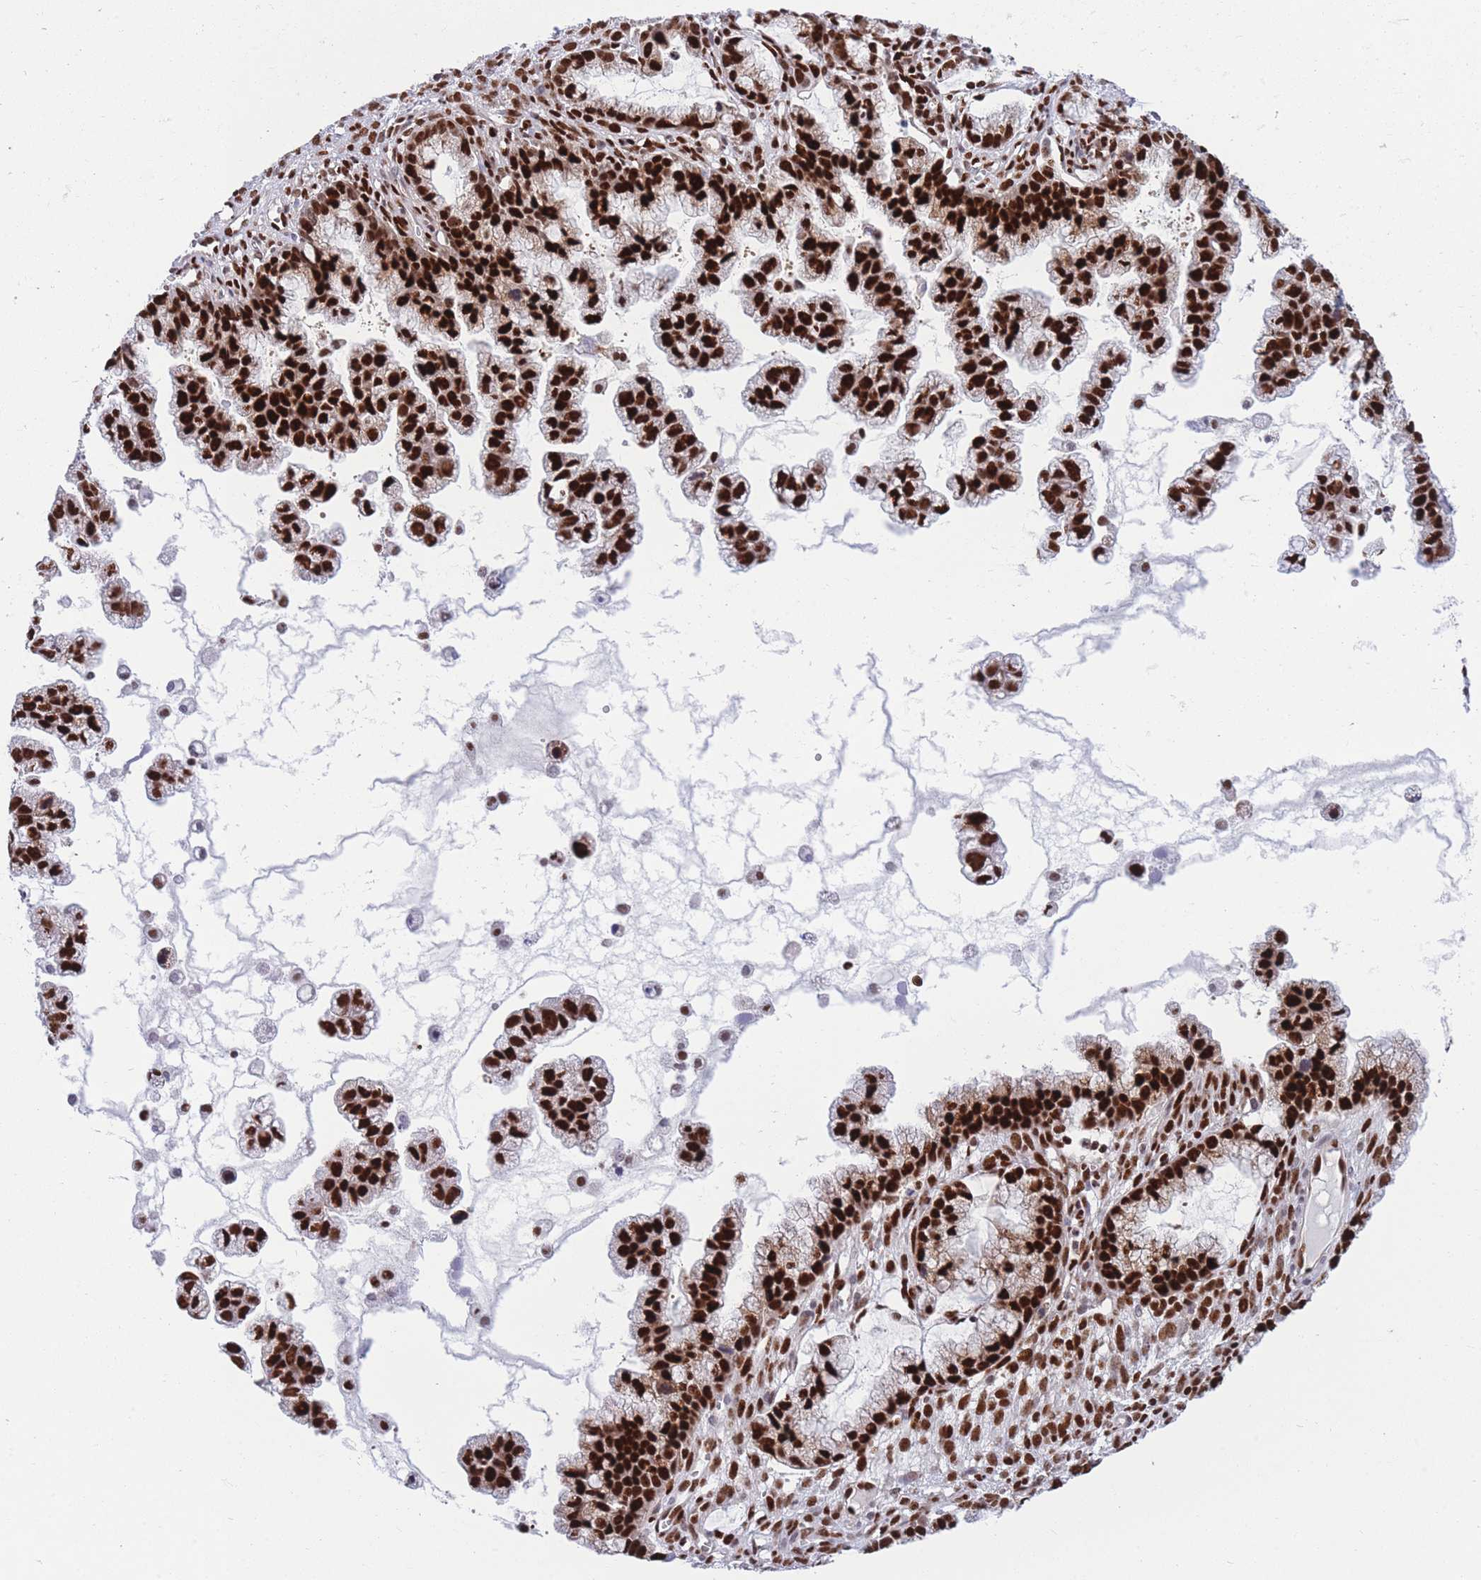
{"staining": {"intensity": "strong", "quantity": ">75%", "location": "nuclear"}, "tissue": "ovarian cancer", "cell_type": "Tumor cells", "image_type": "cancer", "snomed": [{"axis": "morphology", "description": "Cystadenocarcinoma, mucinous, NOS"}, {"axis": "topography", "description": "Ovary"}], "caption": "Ovarian mucinous cystadenocarcinoma was stained to show a protein in brown. There is high levels of strong nuclear positivity in approximately >75% of tumor cells. The staining is performed using DAB brown chromogen to label protein expression. The nuclei are counter-stained blue using hematoxylin.", "gene": "DNAJC3", "patient": {"sex": "female", "age": 72}}